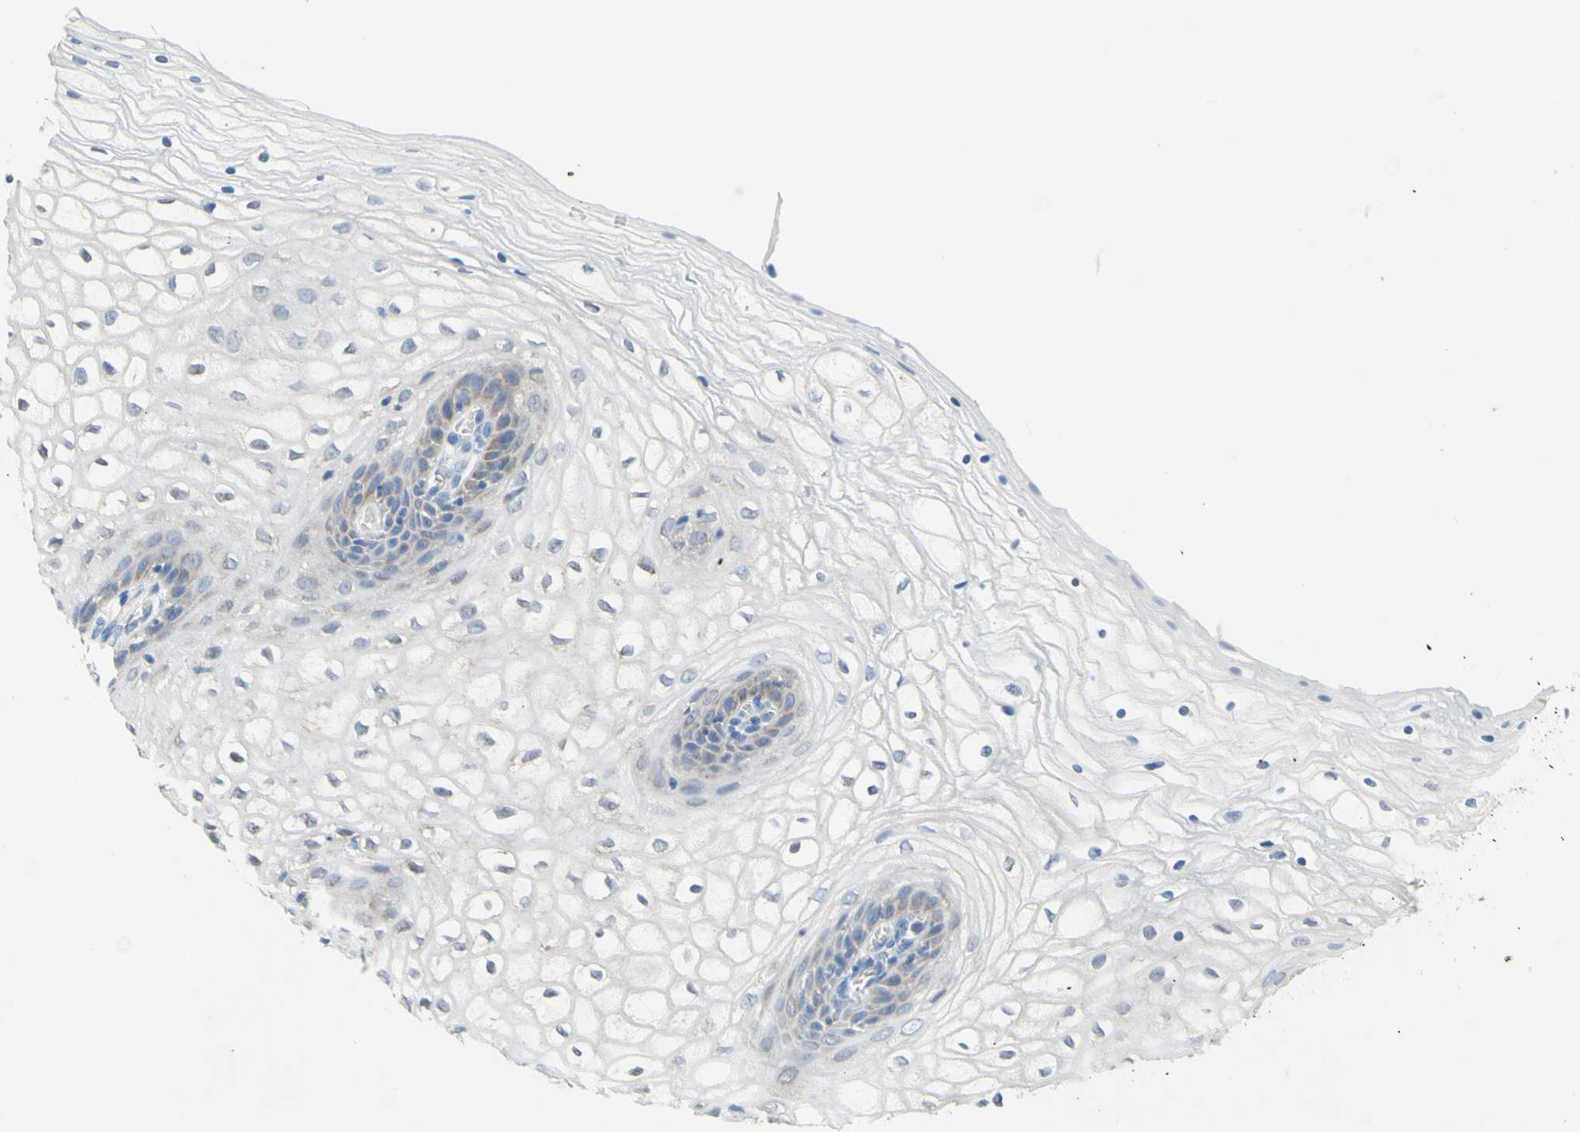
{"staining": {"intensity": "weak", "quantity": "<25%", "location": "cytoplasmic/membranous"}, "tissue": "vagina", "cell_type": "Squamous epithelial cells", "image_type": "normal", "snomed": [{"axis": "morphology", "description": "Normal tissue, NOS"}, {"axis": "topography", "description": "Vagina"}], "caption": "IHC of normal vagina exhibits no expression in squamous epithelial cells. (Stains: DAB immunohistochemistry (IHC) with hematoxylin counter stain, Microscopy: brightfield microscopy at high magnification).", "gene": "MFF", "patient": {"sex": "female", "age": 34}}